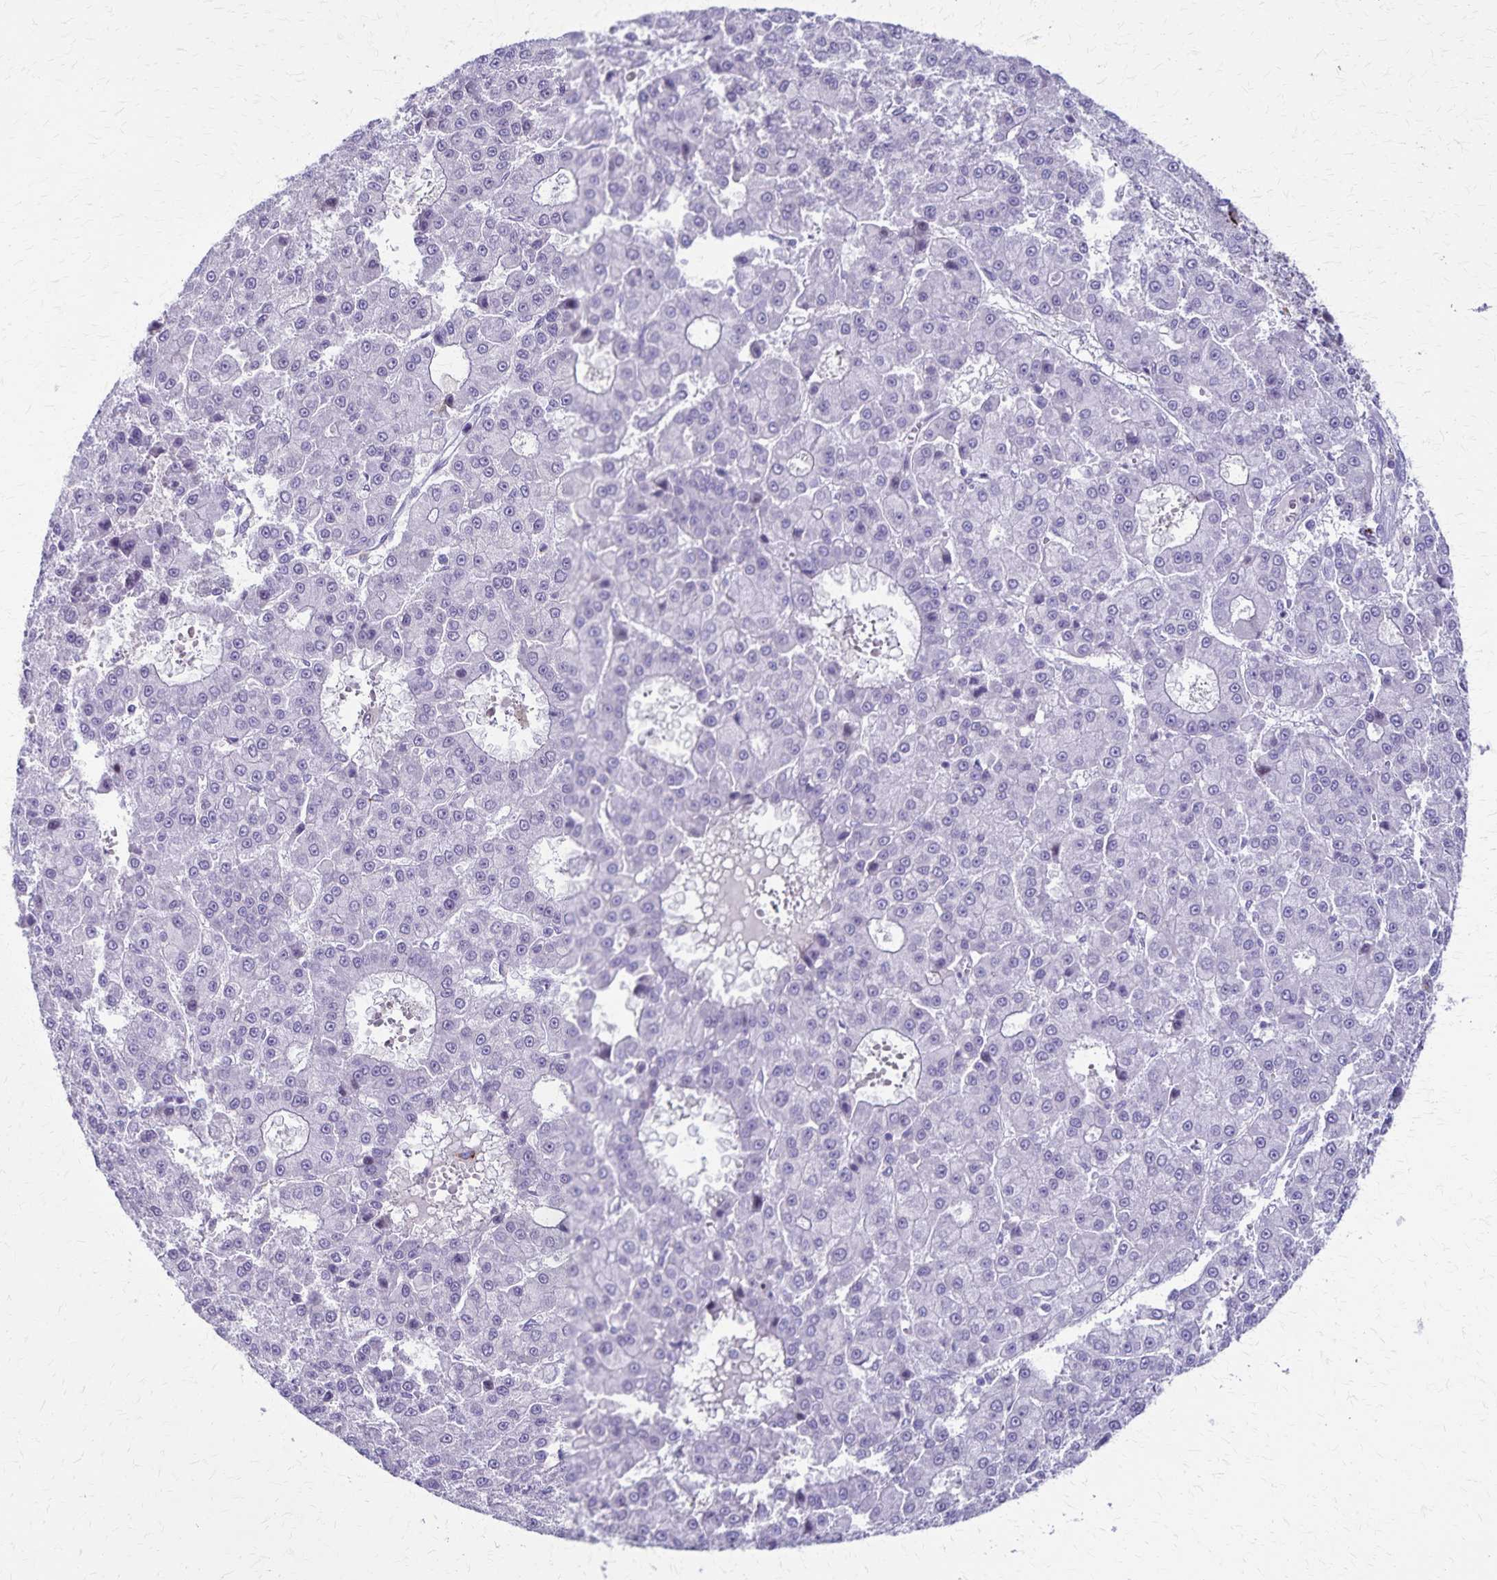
{"staining": {"intensity": "negative", "quantity": "none", "location": "none"}, "tissue": "liver cancer", "cell_type": "Tumor cells", "image_type": "cancer", "snomed": [{"axis": "morphology", "description": "Carcinoma, Hepatocellular, NOS"}, {"axis": "topography", "description": "Liver"}], "caption": "Image shows no protein staining in tumor cells of liver cancer (hepatocellular carcinoma) tissue.", "gene": "TMEM60", "patient": {"sex": "male", "age": 70}}